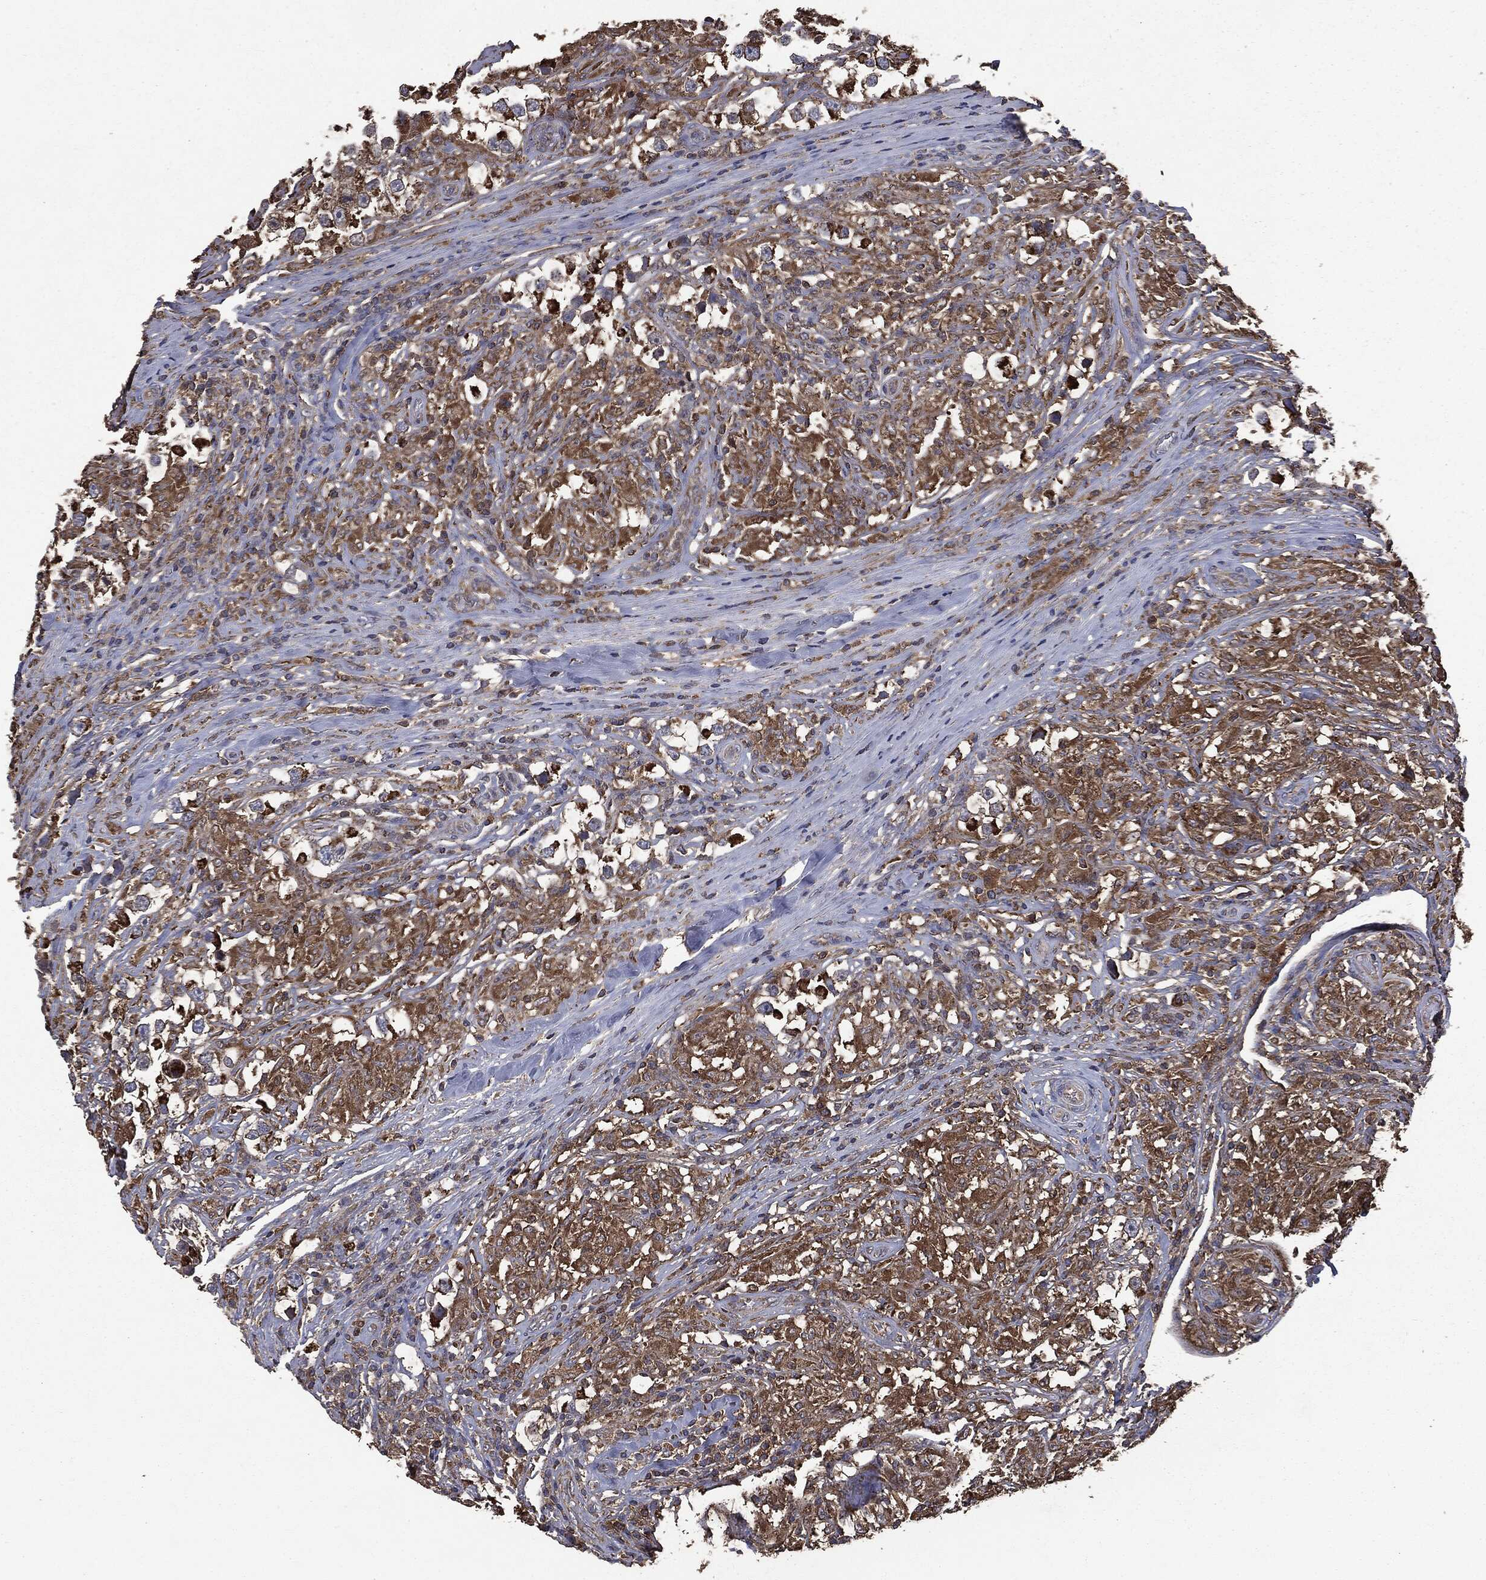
{"staining": {"intensity": "moderate", "quantity": ">75%", "location": "cytoplasmic/membranous"}, "tissue": "testis cancer", "cell_type": "Tumor cells", "image_type": "cancer", "snomed": [{"axis": "morphology", "description": "Seminoma, NOS"}, {"axis": "topography", "description": "Testis"}], "caption": "Human testis cancer (seminoma) stained for a protein (brown) shows moderate cytoplasmic/membranous positive expression in about >75% of tumor cells.", "gene": "MAPK6", "patient": {"sex": "male", "age": 46}}